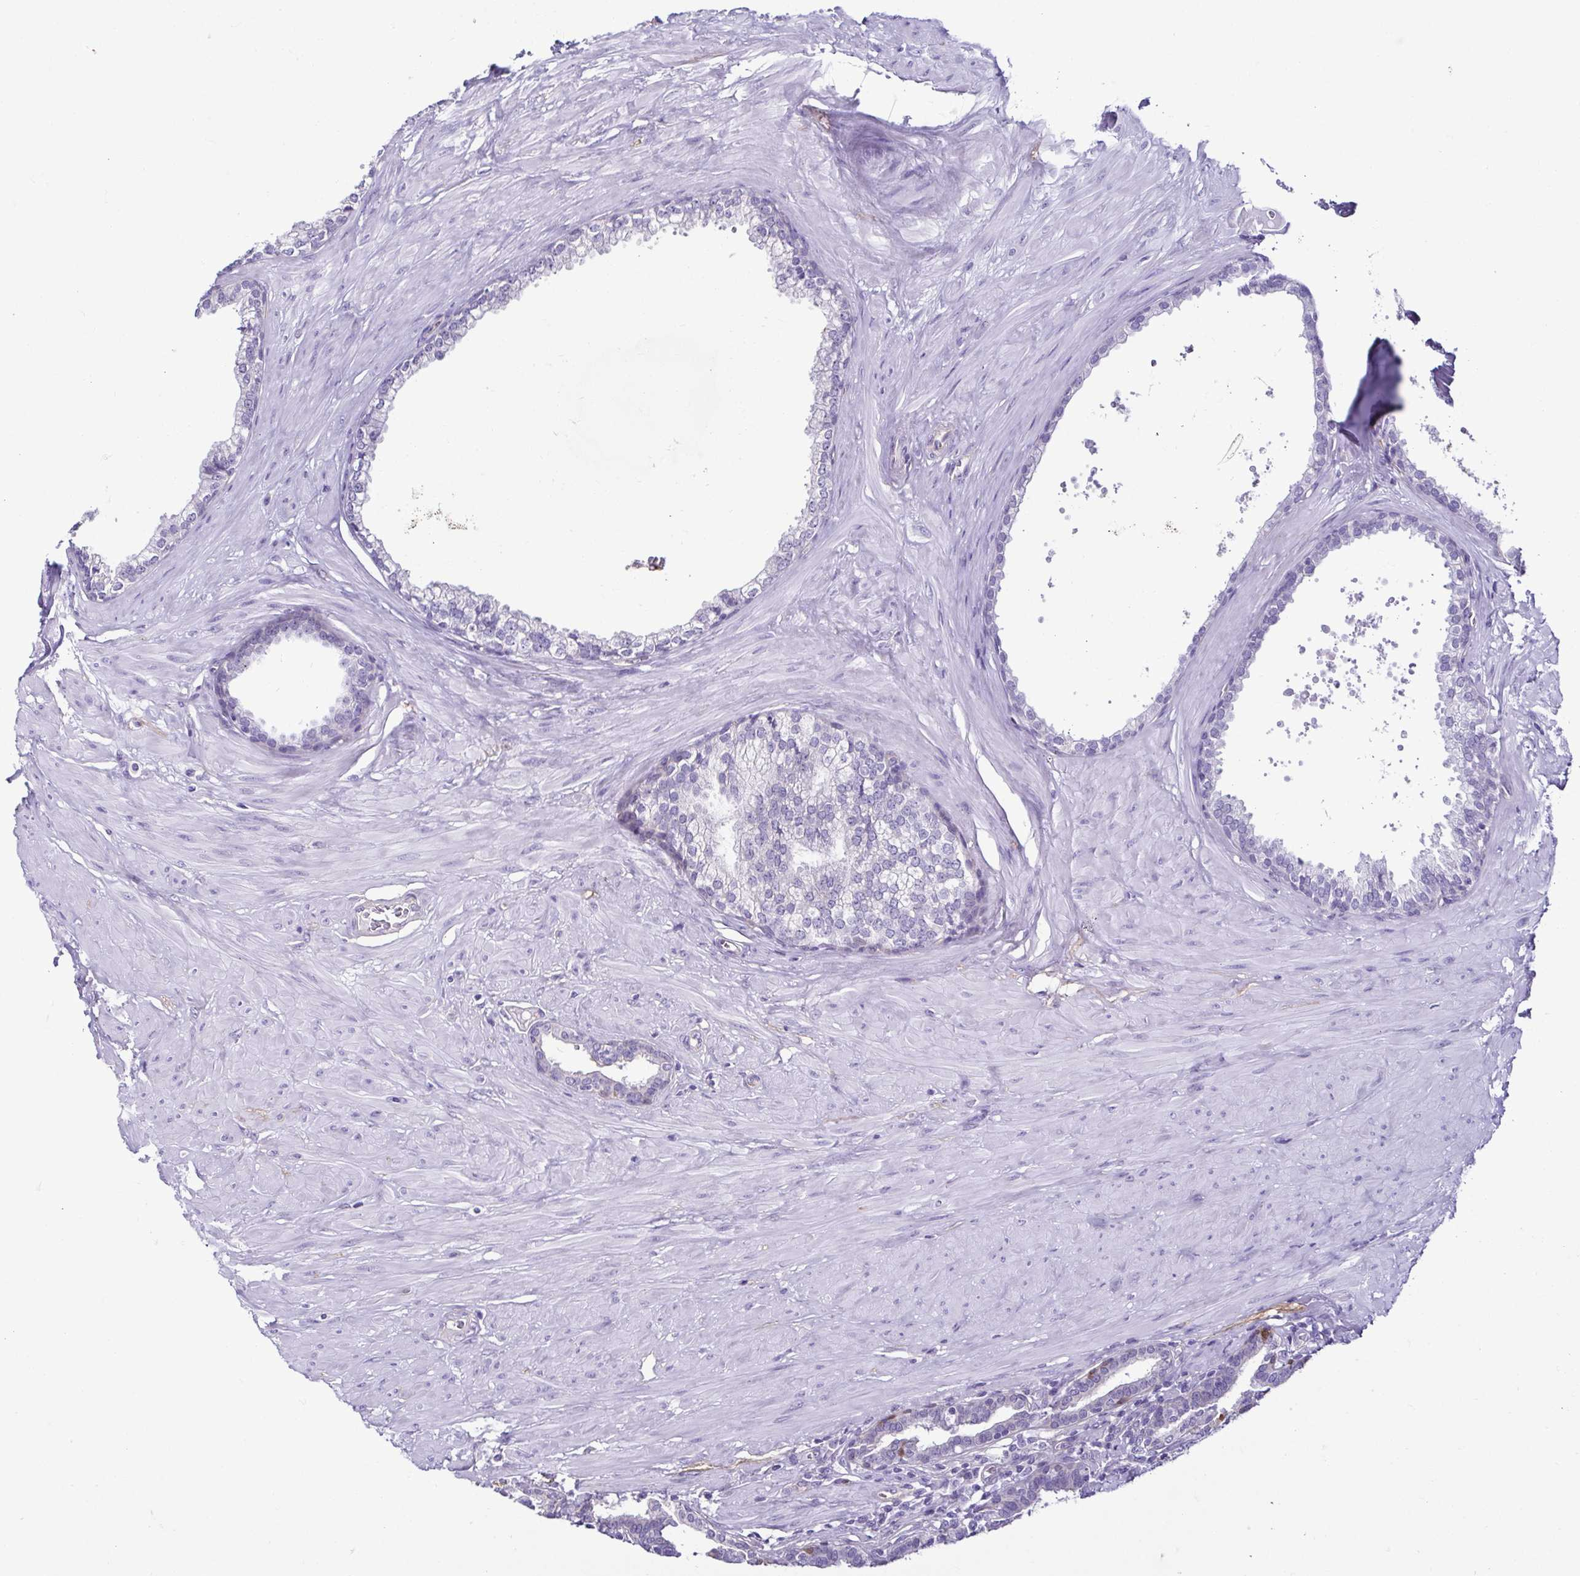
{"staining": {"intensity": "negative", "quantity": "none", "location": "none"}, "tissue": "prostate", "cell_type": "Glandular cells", "image_type": "normal", "snomed": [{"axis": "morphology", "description": "Normal tissue, NOS"}, {"axis": "topography", "description": "Prostate"}, {"axis": "topography", "description": "Peripheral nerve tissue"}], "caption": "Immunohistochemistry (IHC) micrograph of benign prostate: prostate stained with DAB (3,3'-diaminobenzidine) reveals no significant protein staining in glandular cells.", "gene": "CASP14", "patient": {"sex": "male", "age": 55}}